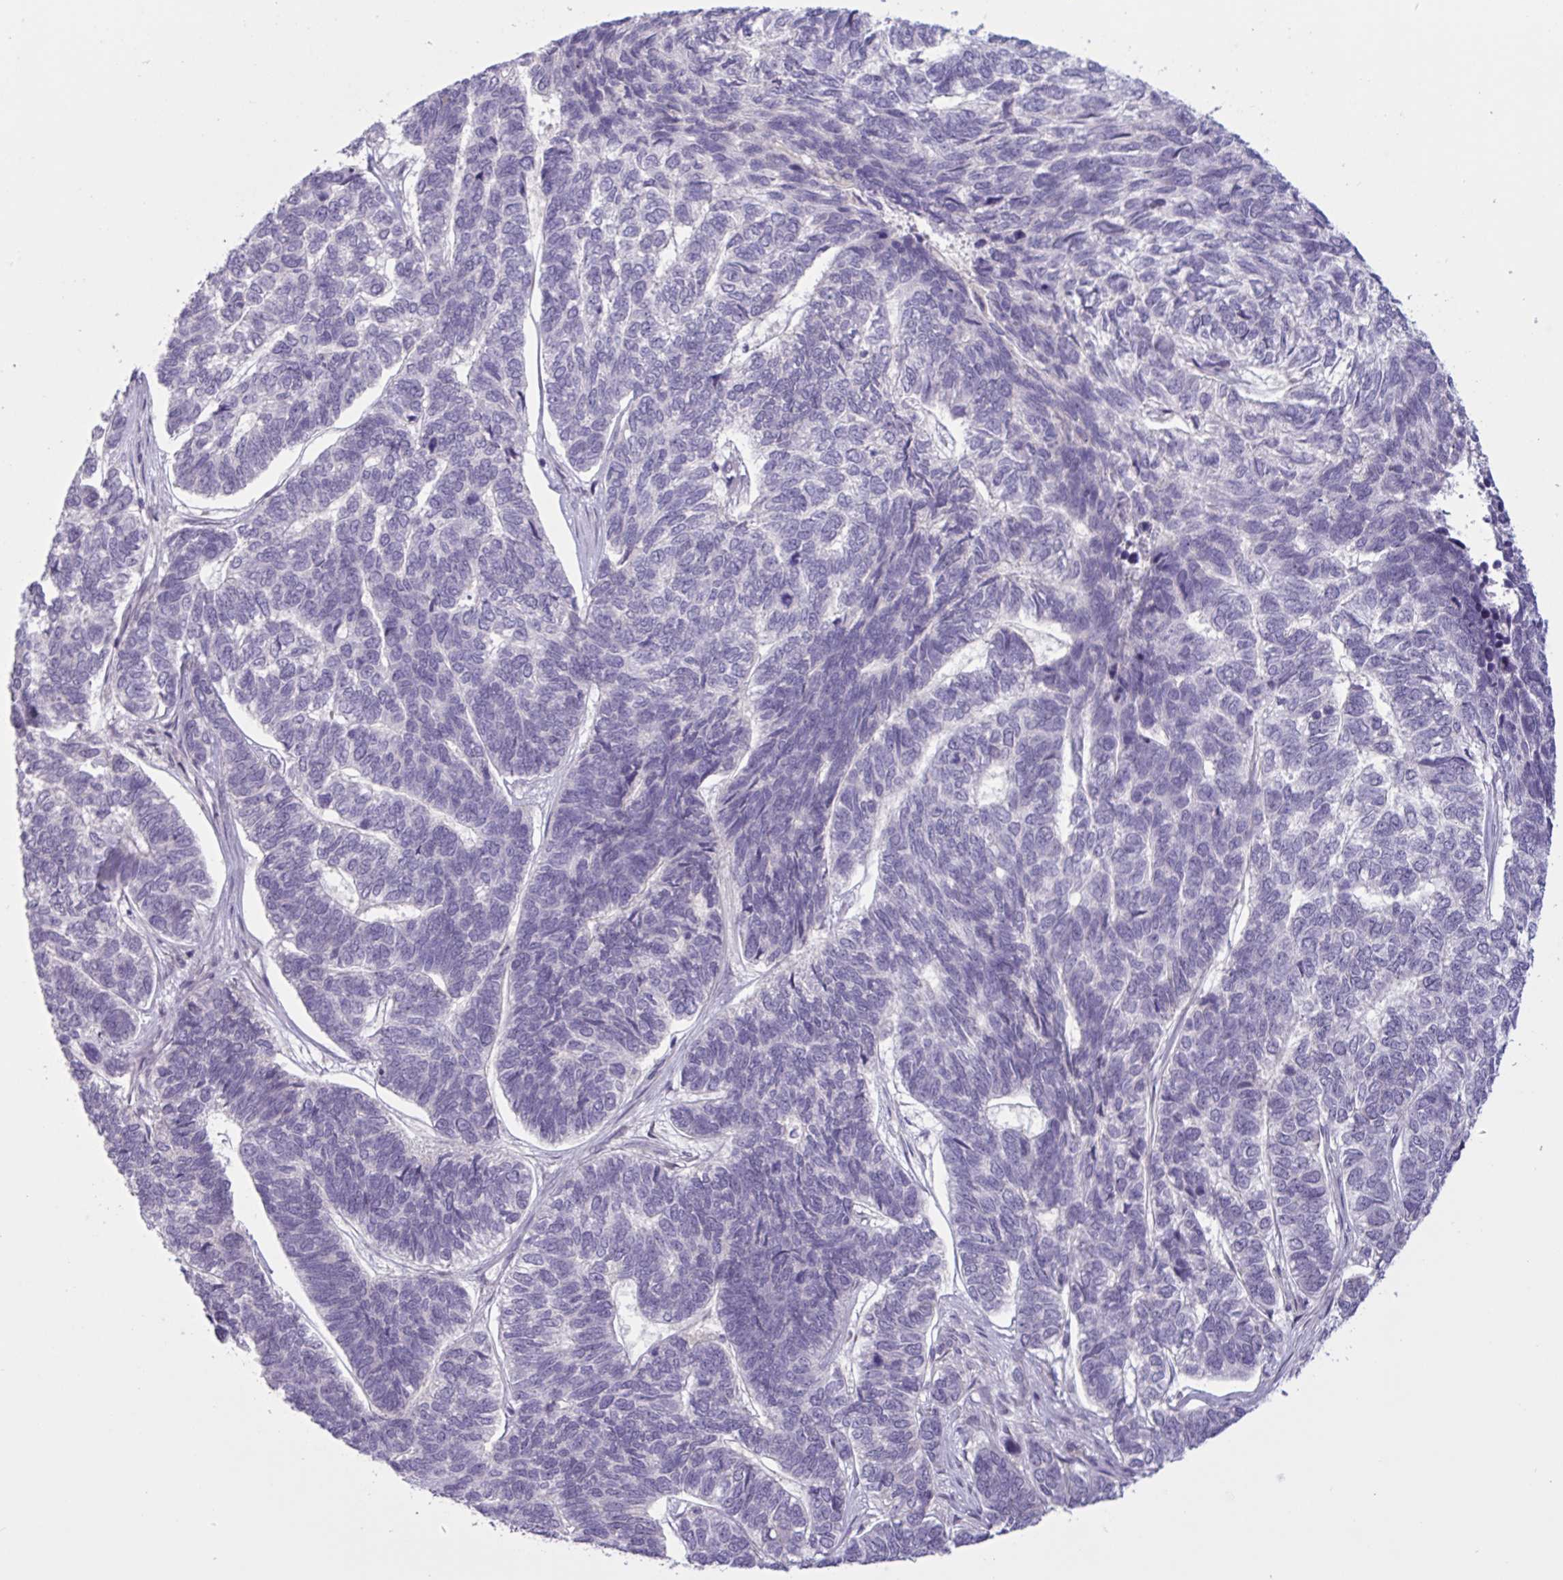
{"staining": {"intensity": "negative", "quantity": "none", "location": "none"}, "tissue": "skin cancer", "cell_type": "Tumor cells", "image_type": "cancer", "snomed": [{"axis": "morphology", "description": "Basal cell carcinoma"}, {"axis": "topography", "description": "Skin"}], "caption": "Immunohistochemical staining of human skin basal cell carcinoma exhibits no significant positivity in tumor cells.", "gene": "RFPL4B", "patient": {"sex": "female", "age": 65}}